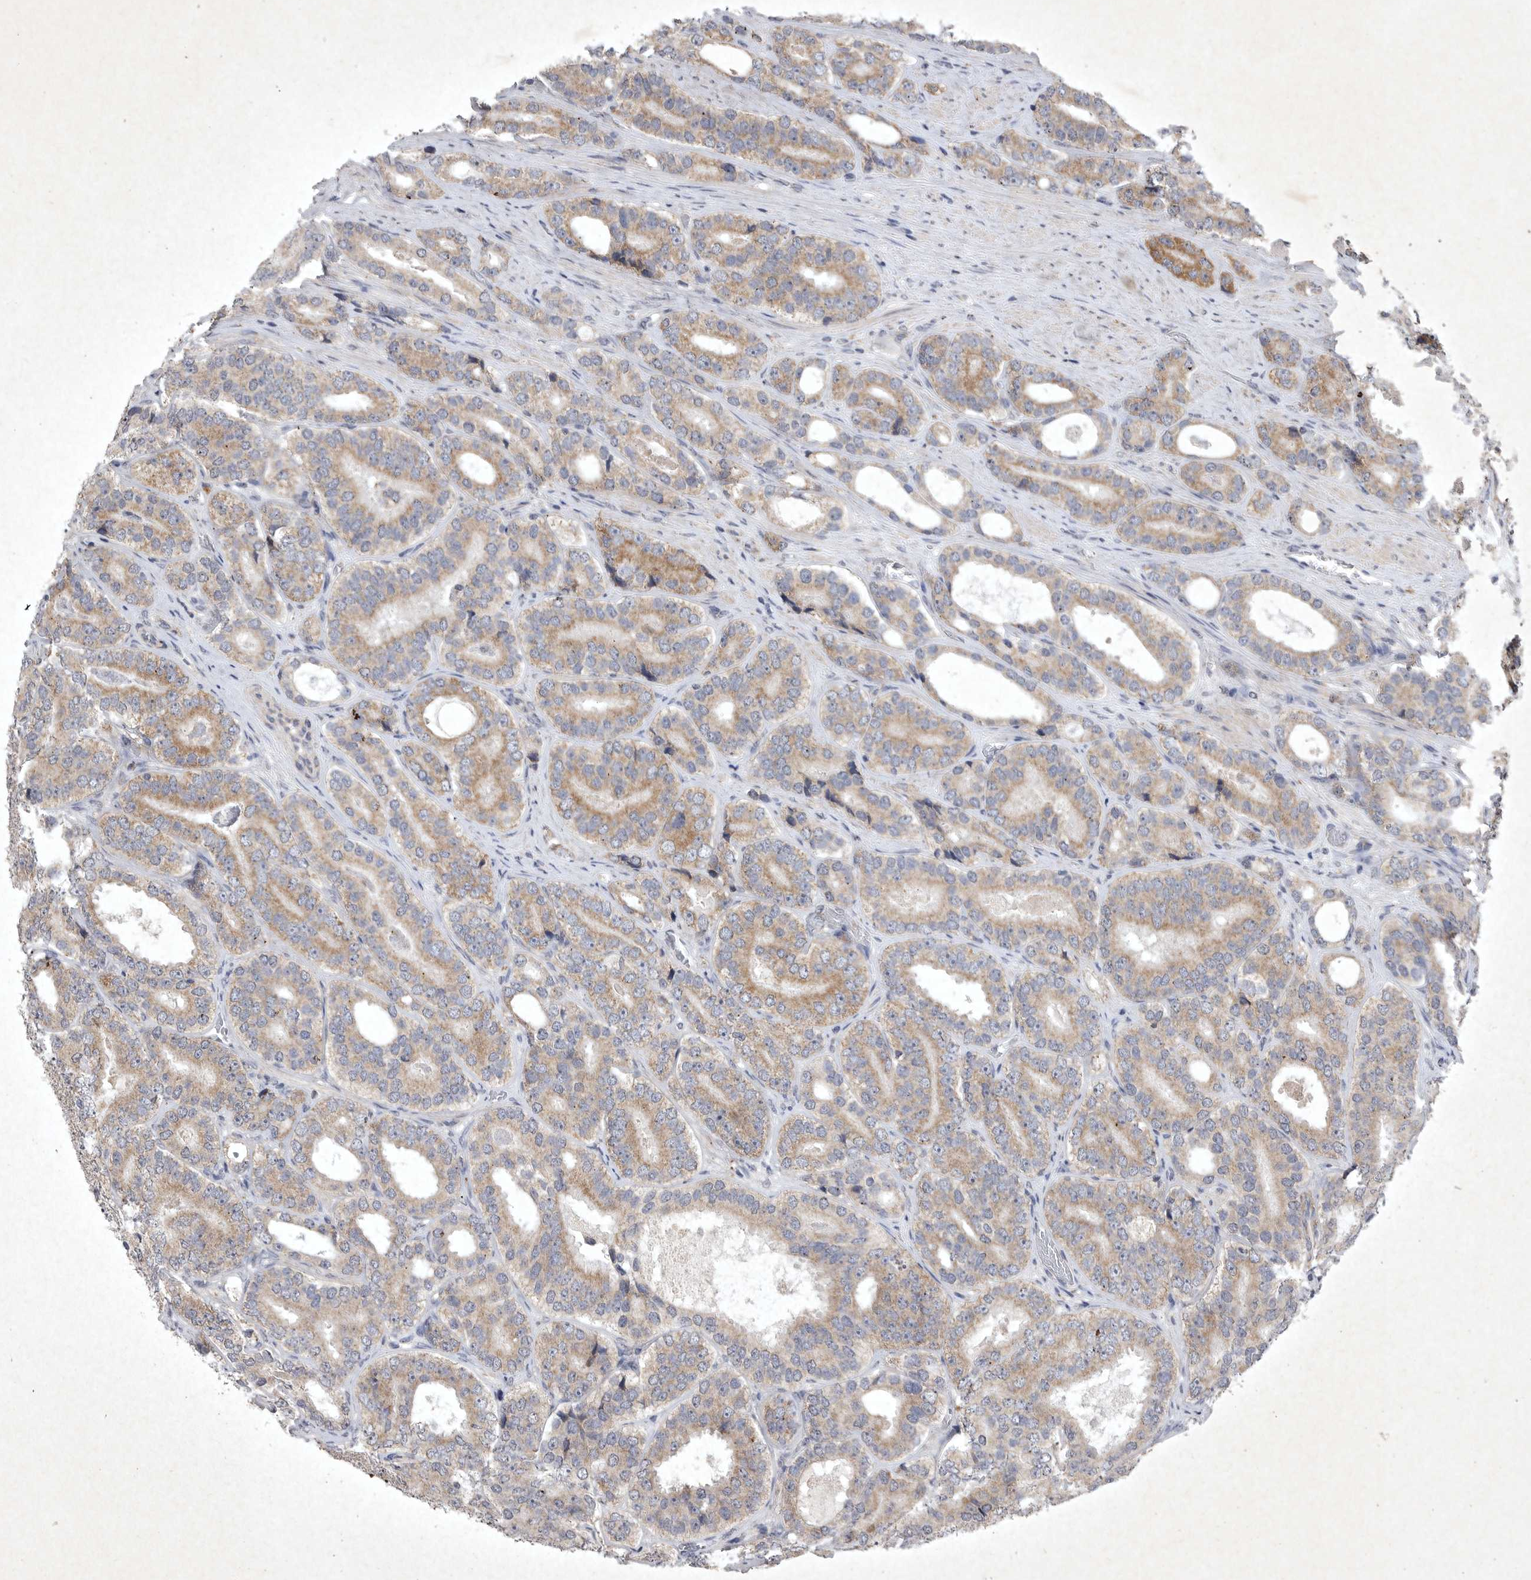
{"staining": {"intensity": "moderate", "quantity": ">75%", "location": "cytoplasmic/membranous"}, "tissue": "prostate cancer", "cell_type": "Tumor cells", "image_type": "cancer", "snomed": [{"axis": "morphology", "description": "Adenocarcinoma, High grade"}, {"axis": "topography", "description": "Prostate"}], "caption": "DAB (3,3'-diaminobenzidine) immunohistochemical staining of prostate cancer (adenocarcinoma (high-grade)) shows moderate cytoplasmic/membranous protein expression in approximately >75% of tumor cells.", "gene": "DDR1", "patient": {"sex": "male", "age": 56}}